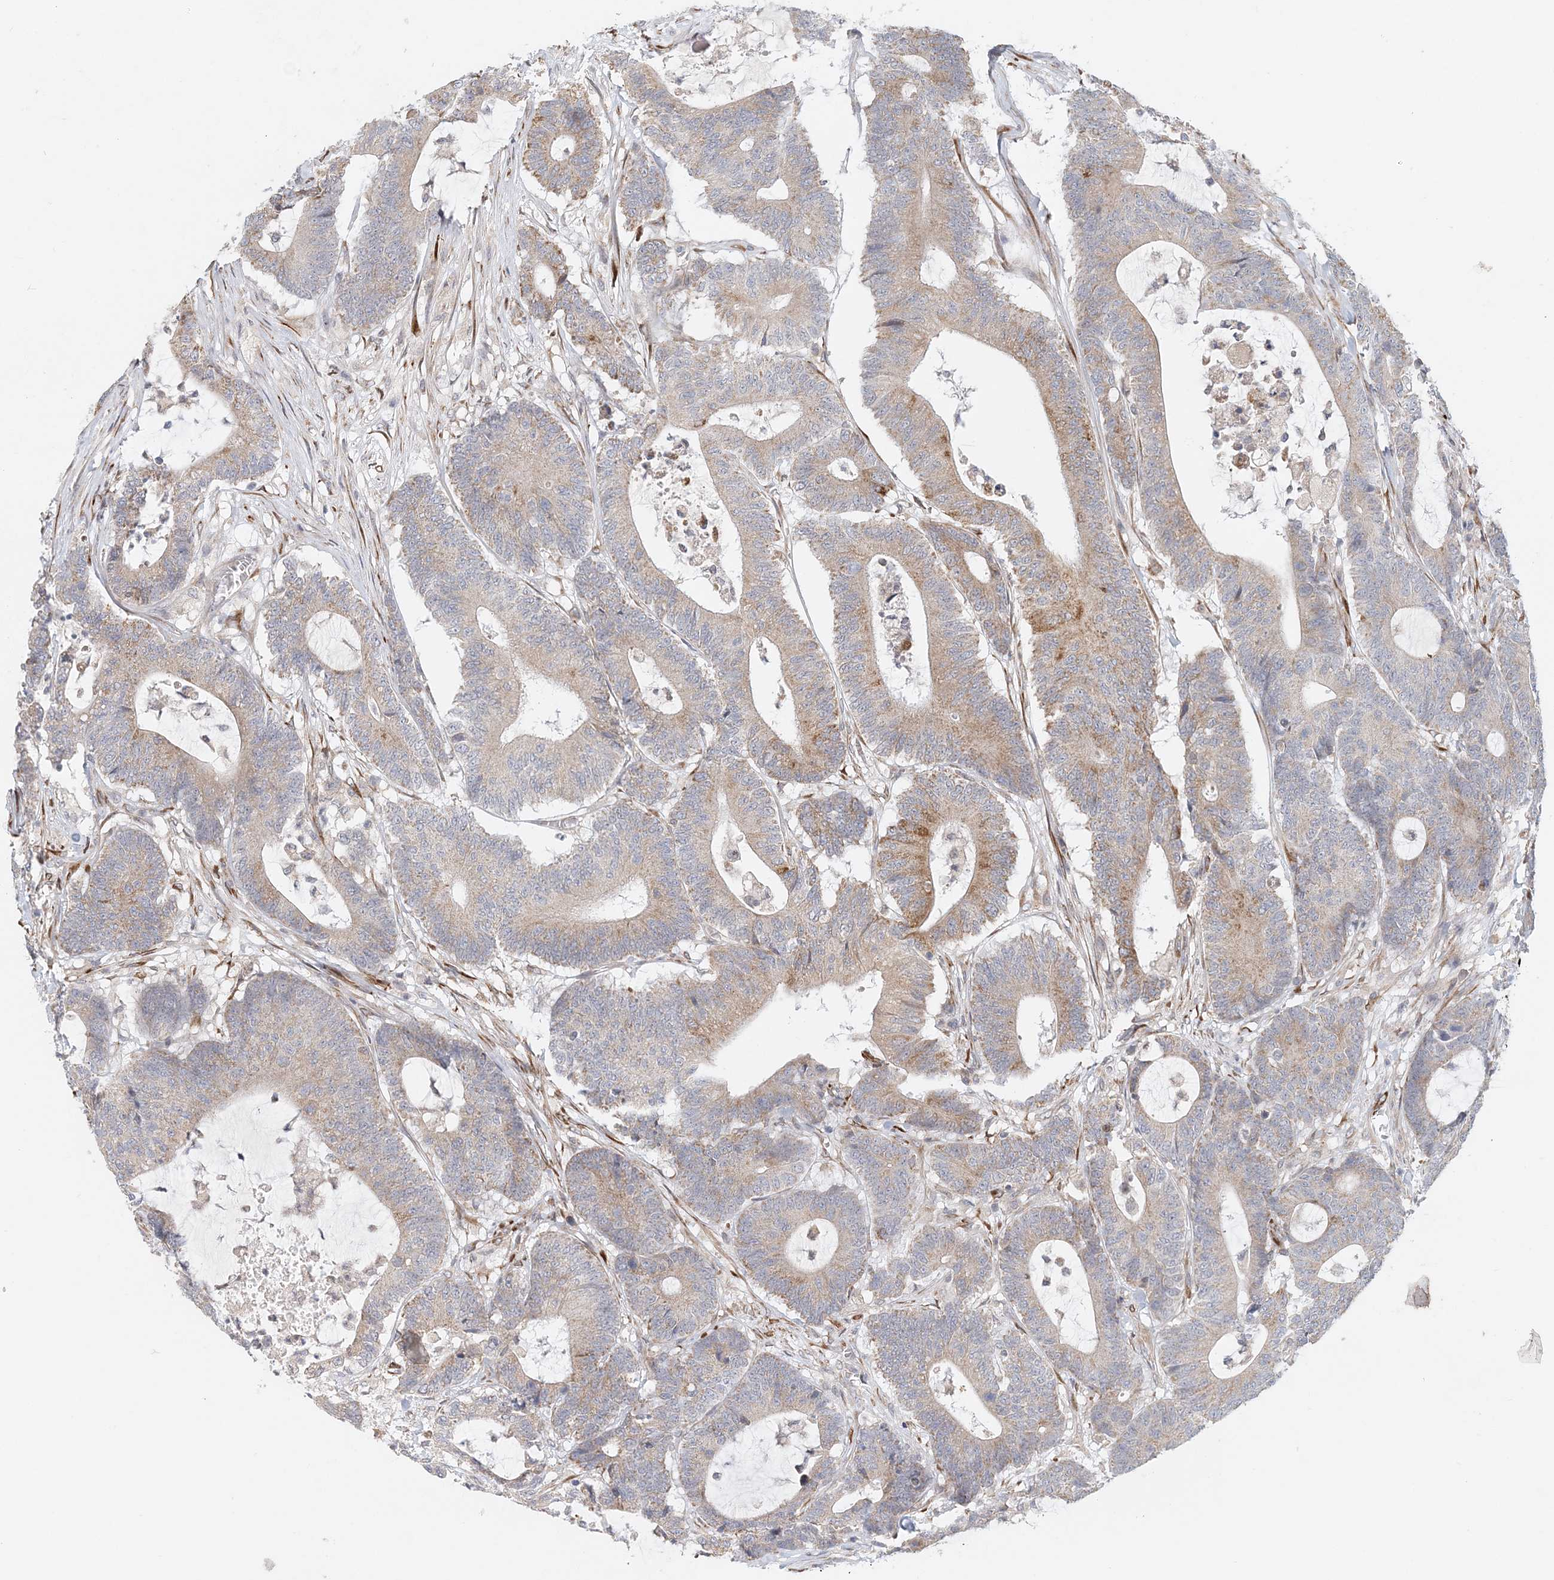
{"staining": {"intensity": "moderate", "quantity": "<25%", "location": "cytoplasmic/membranous"}, "tissue": "colorectal cancer", "cell_type": "Tumor cells", "image_type": "cancer", "snomed": [{"axis": "morphology", "description": "Adenocarcinoma, NOS"}, {"axis": "topography", "description": "Colon"}], "caption": "Immunohistochemical staining of colorectal cancer exhibits moderate cytoplasmic/membranous protein positivity in about <25% of tumor cells.", "gene": "PCYOX1L", "patient": {"sex": "female", "age": 84}}